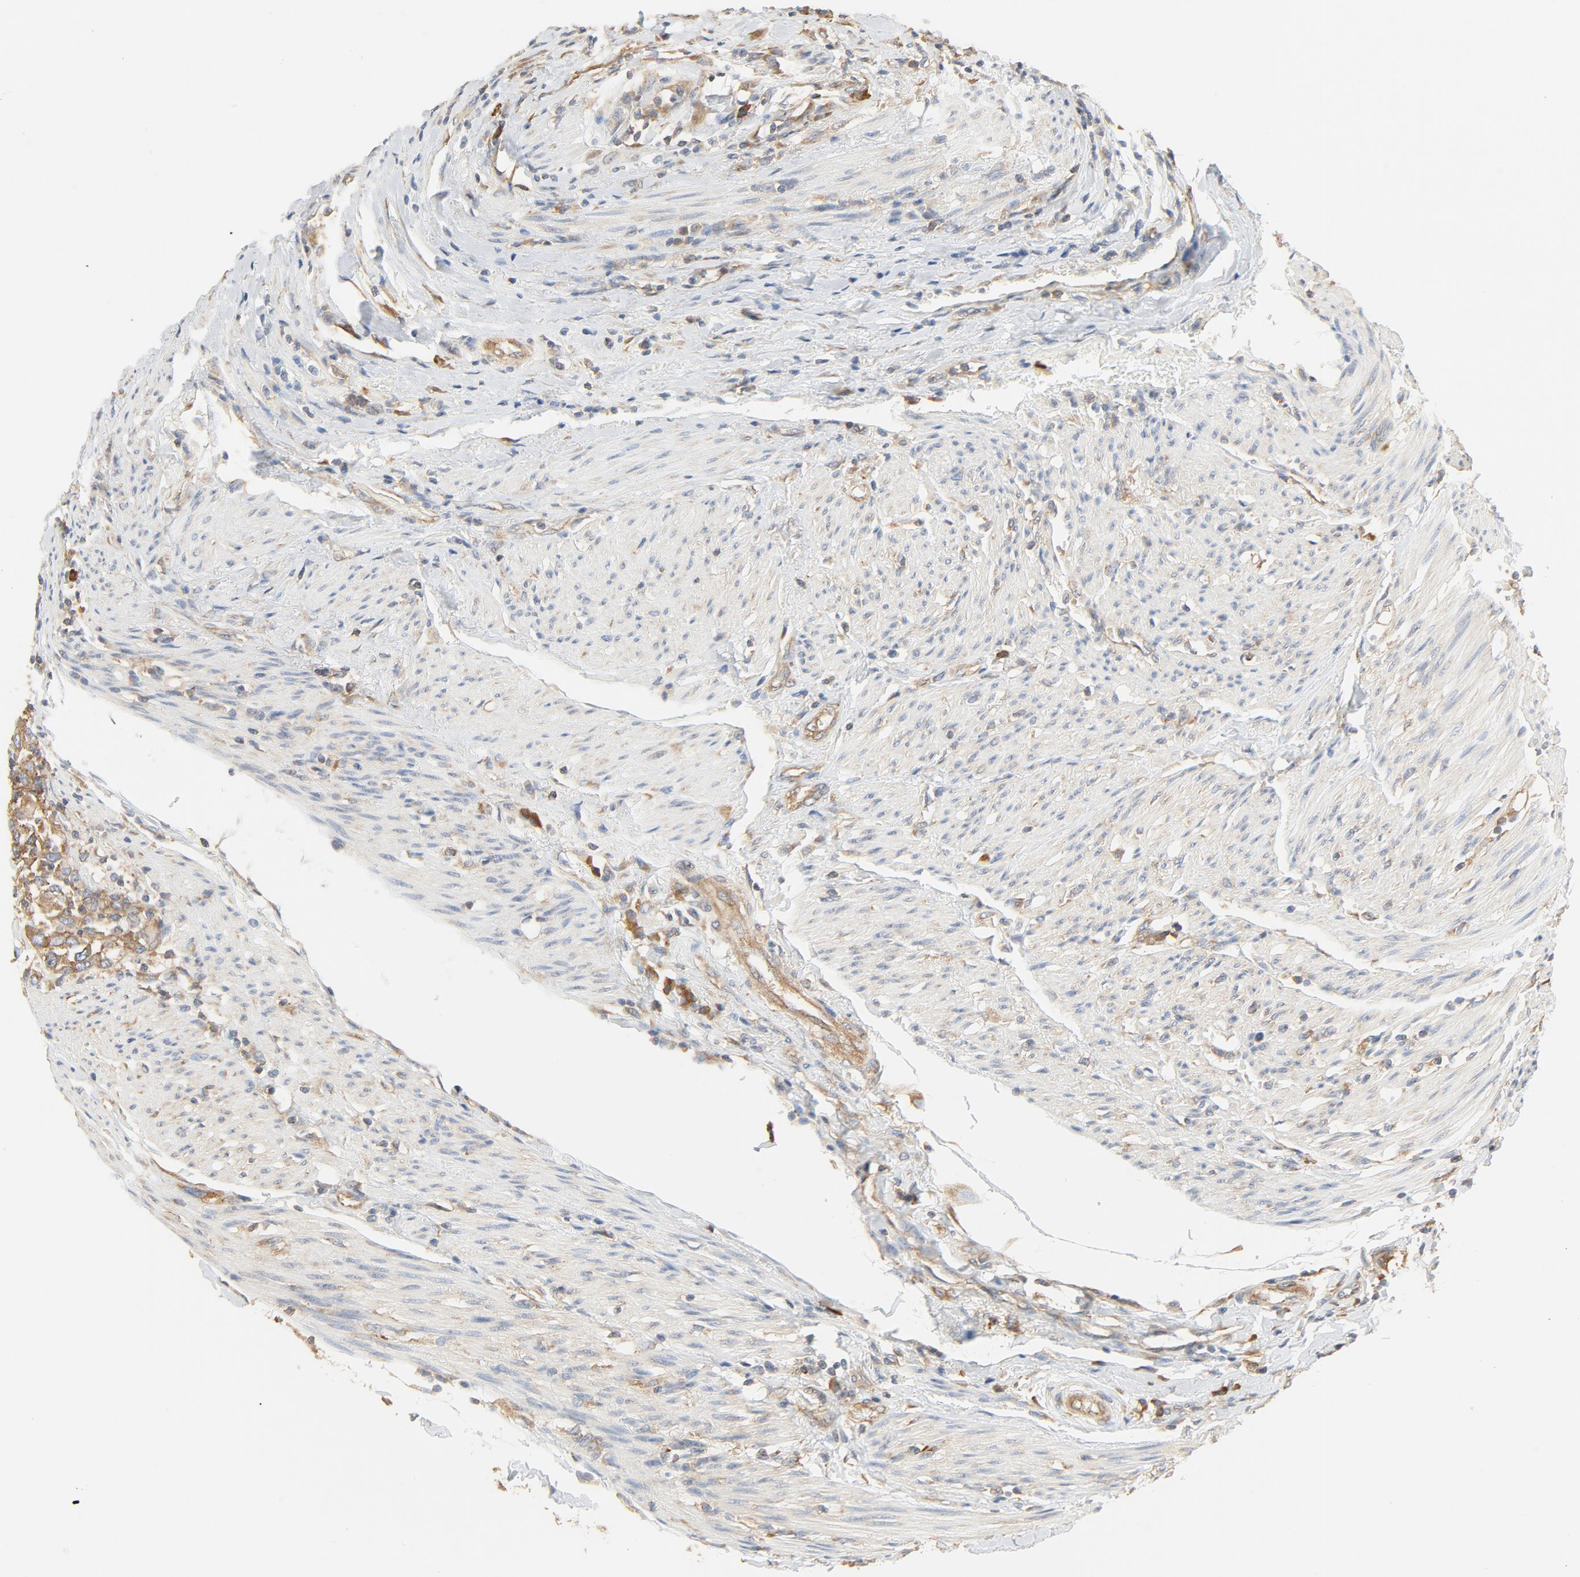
{"staining": {"intensity": "moderate", "quantity": ">75%", "location": "cytoplasmic/membranous"}, "tissue": "urothelial cancer", "cell_type": "Tumor cells", "image_type": "cancer", "snomed": [{"axis": "morphology", "description": "Urothelial carcinoma, High grade"}, {"axis": "topography", "description": "Urinary bladder"}], "caption": "IHC histopathology image of neoplastic tissue: human urothelial cancer stained using IHC demonstrates medium levels of moderate protein expression localized specifically in the cytoplasmic/membranous of tumor cells, appearing as a cytoplasmic/membranous brown color.", "gene": "RPS6", "patient": {"sex": "female", "age": 80}}